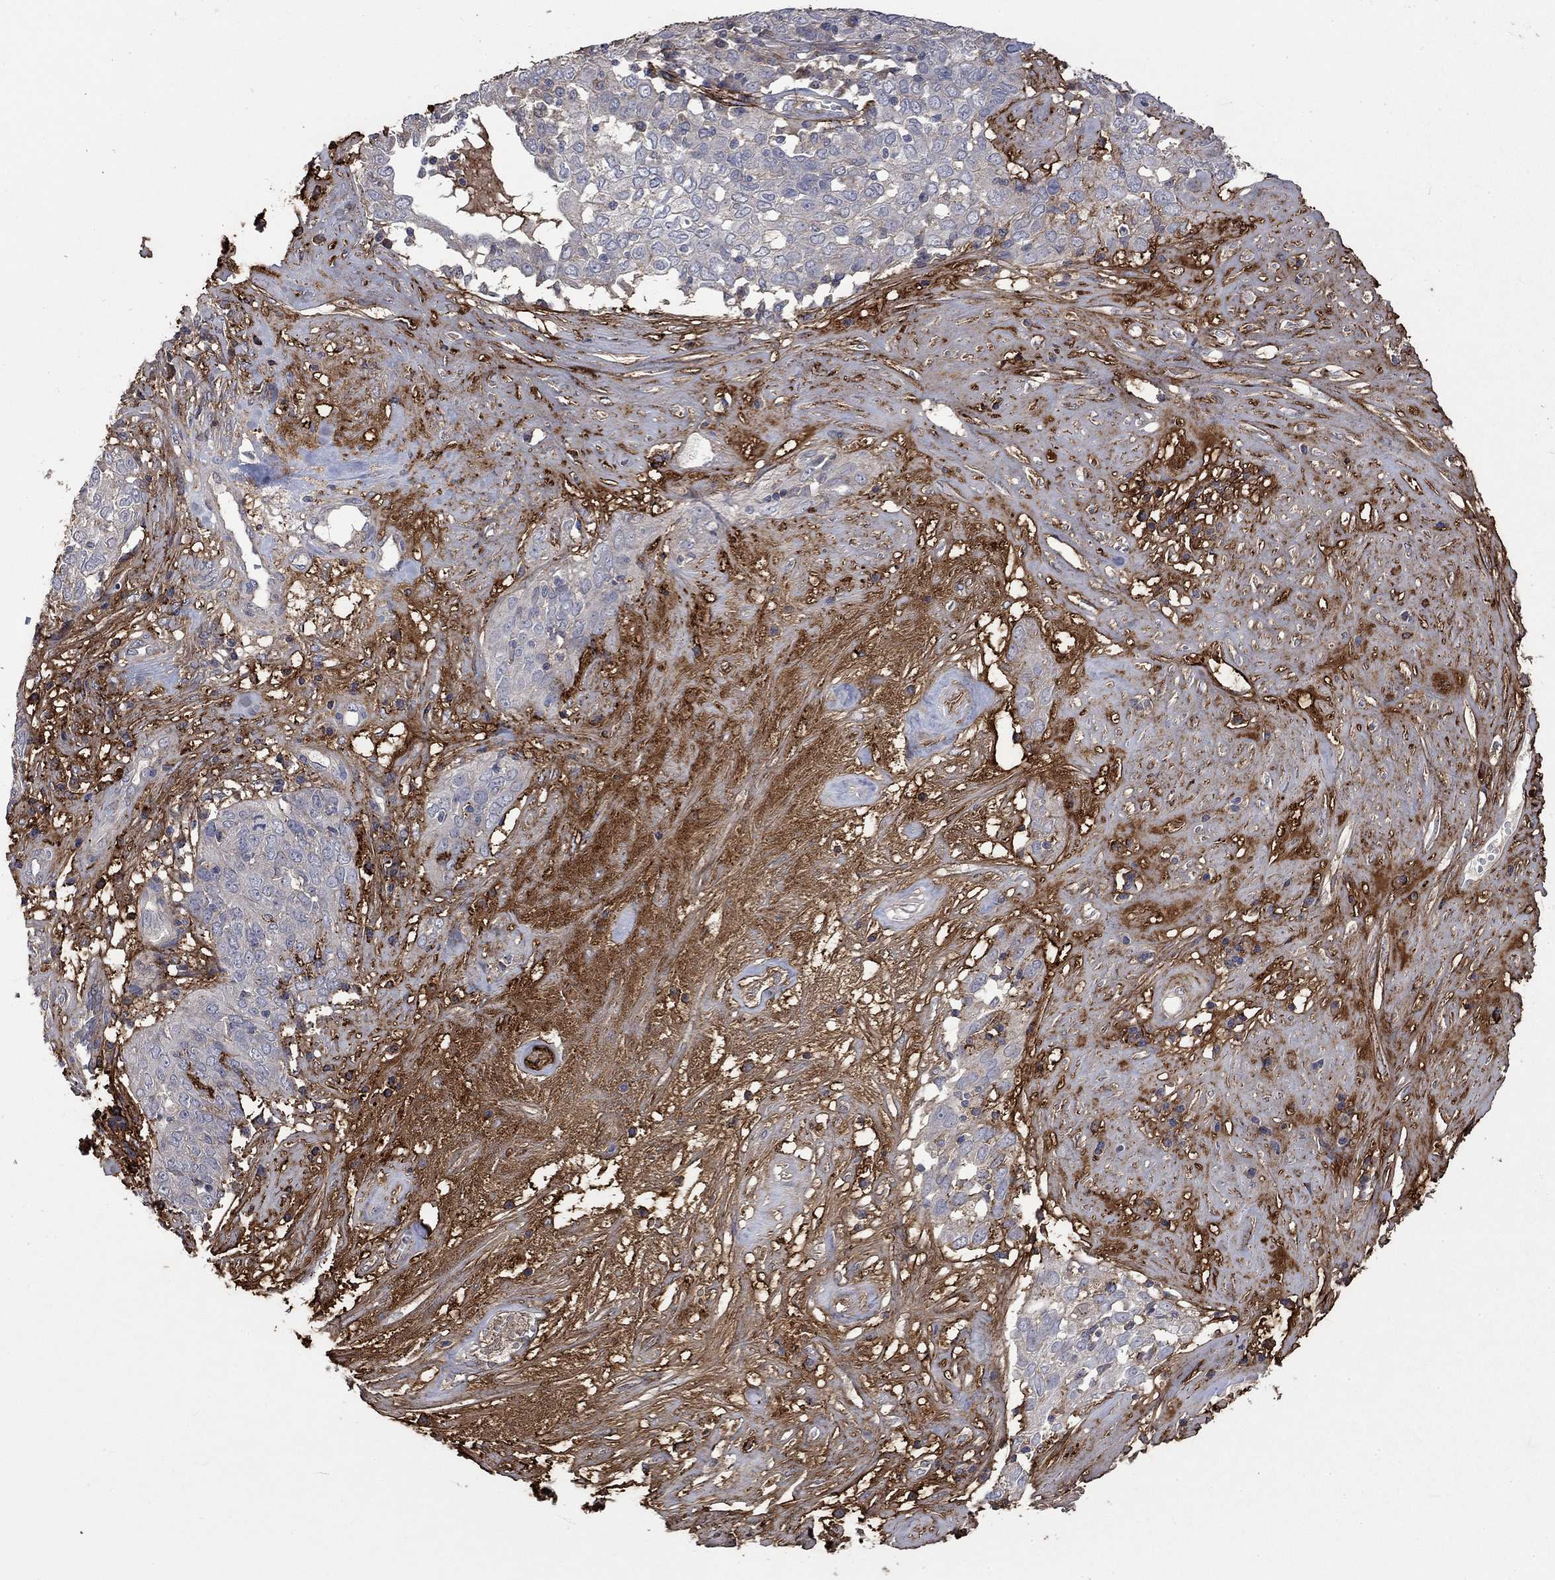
{"staining": {"intensity": "negative", "quantity": "none", "location": "none"}, "tissue": "ovarian cancer", "cell_type": "Tumor cells", "image_type": "cancer", "snomed": [{"axis": "morphology", "description": "Carcinoma, endometroid"}, {"axis": "topography", "description": "Ovary"}], "caption": "Tumor cells show no significant expression in ovarian cancer (endometroid carcinoma).", "gene": "VCAN", "patient": {"sex": "female", "age": 50}}